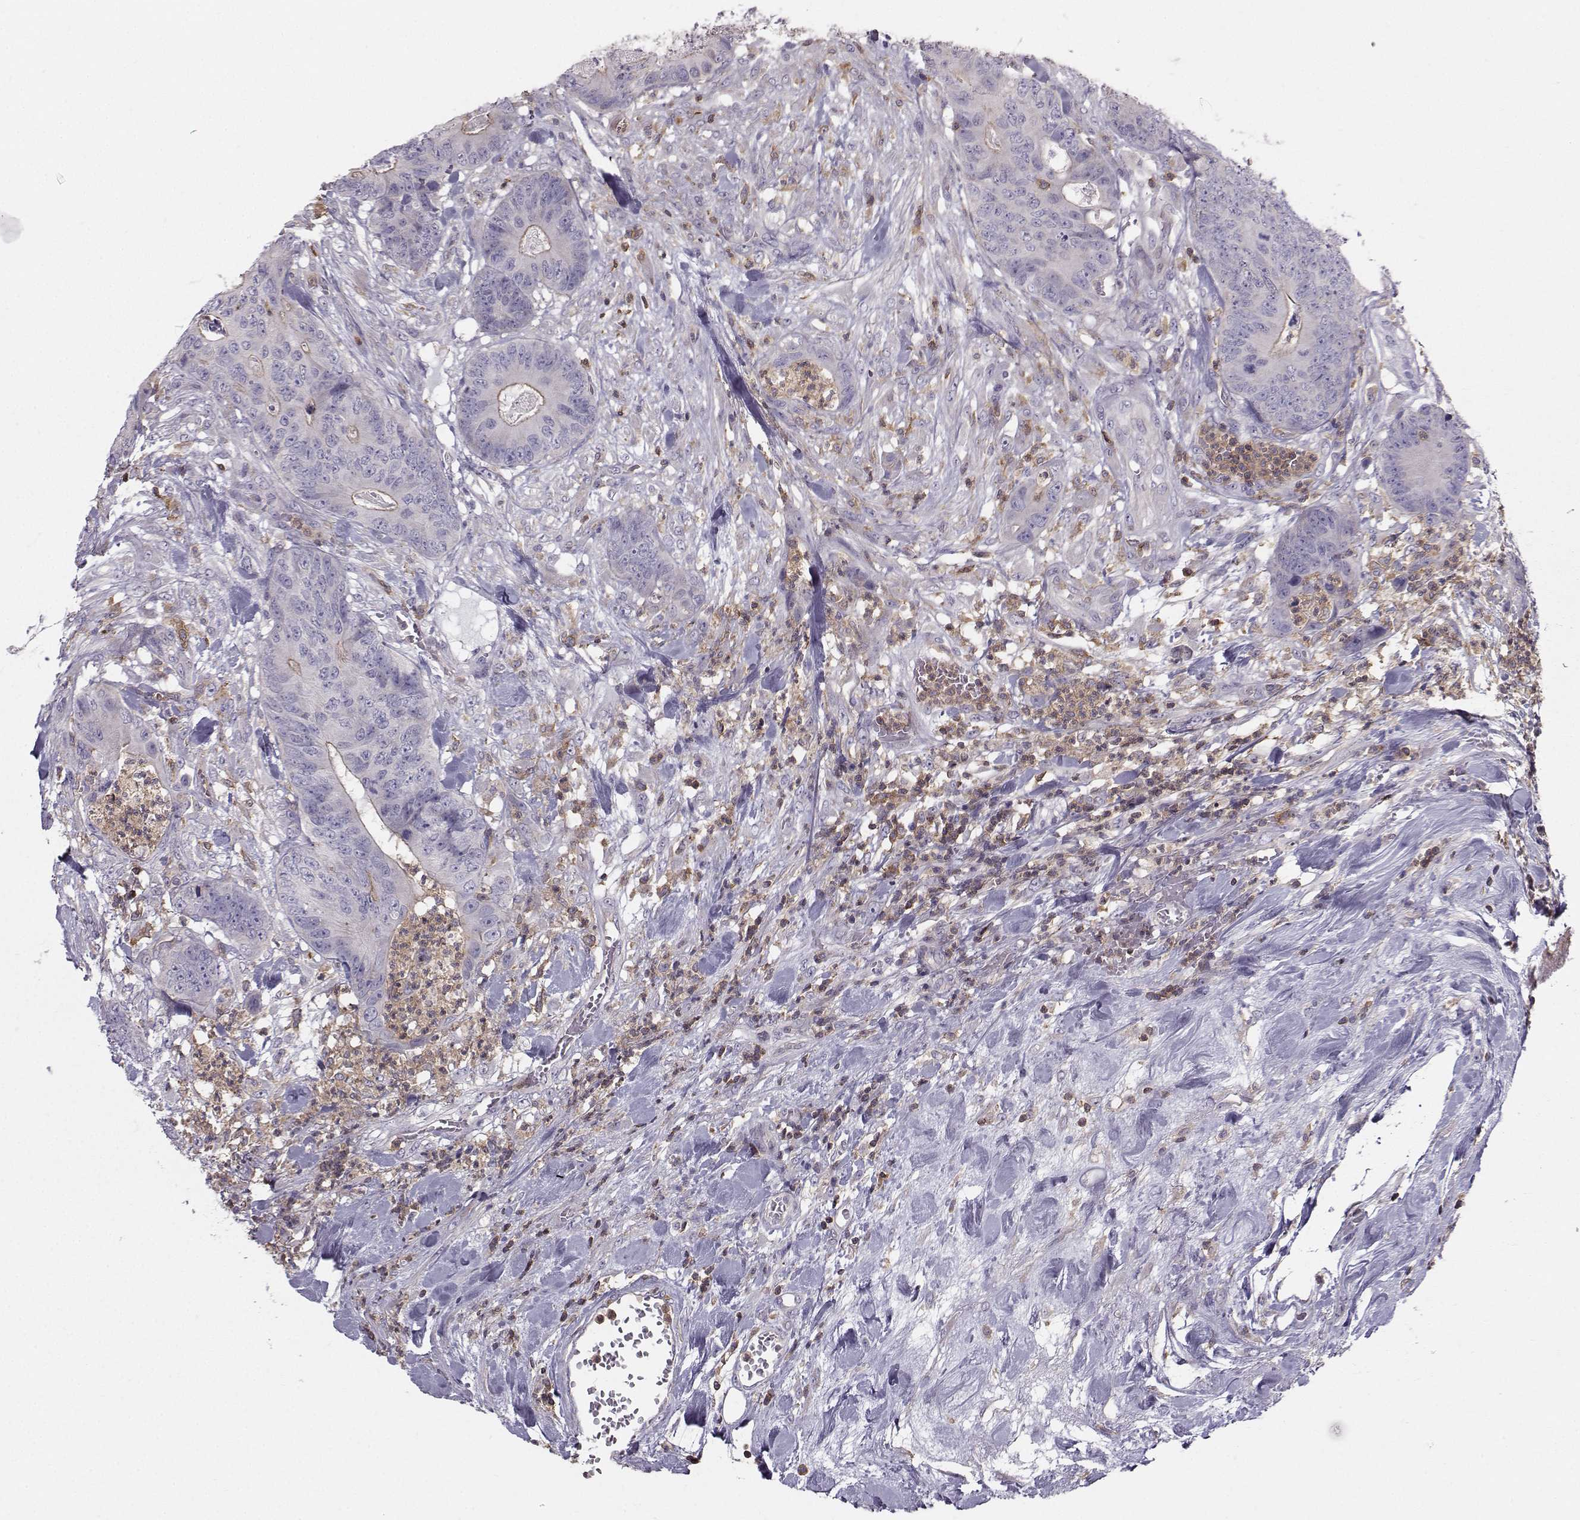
{"staining": {"intensity": "negative", "quantity": "none", "location": "none"}, "tissue": "colorectal cancer", "cell_type": "Tumor cells", "image_type": "cancer", "snomed": [{"axis": "morphology", "description": "Adenocarcinoma, NOS"}, {"axis": "topography", "description": "Colon"}], "caption": "An IHC histopathology image of colorectal cancer is shown. There is no staining in tumor cells of colorectal cancer.", "gene": "ZBTB32", "patient": {"sex": "male", "age": 84}}